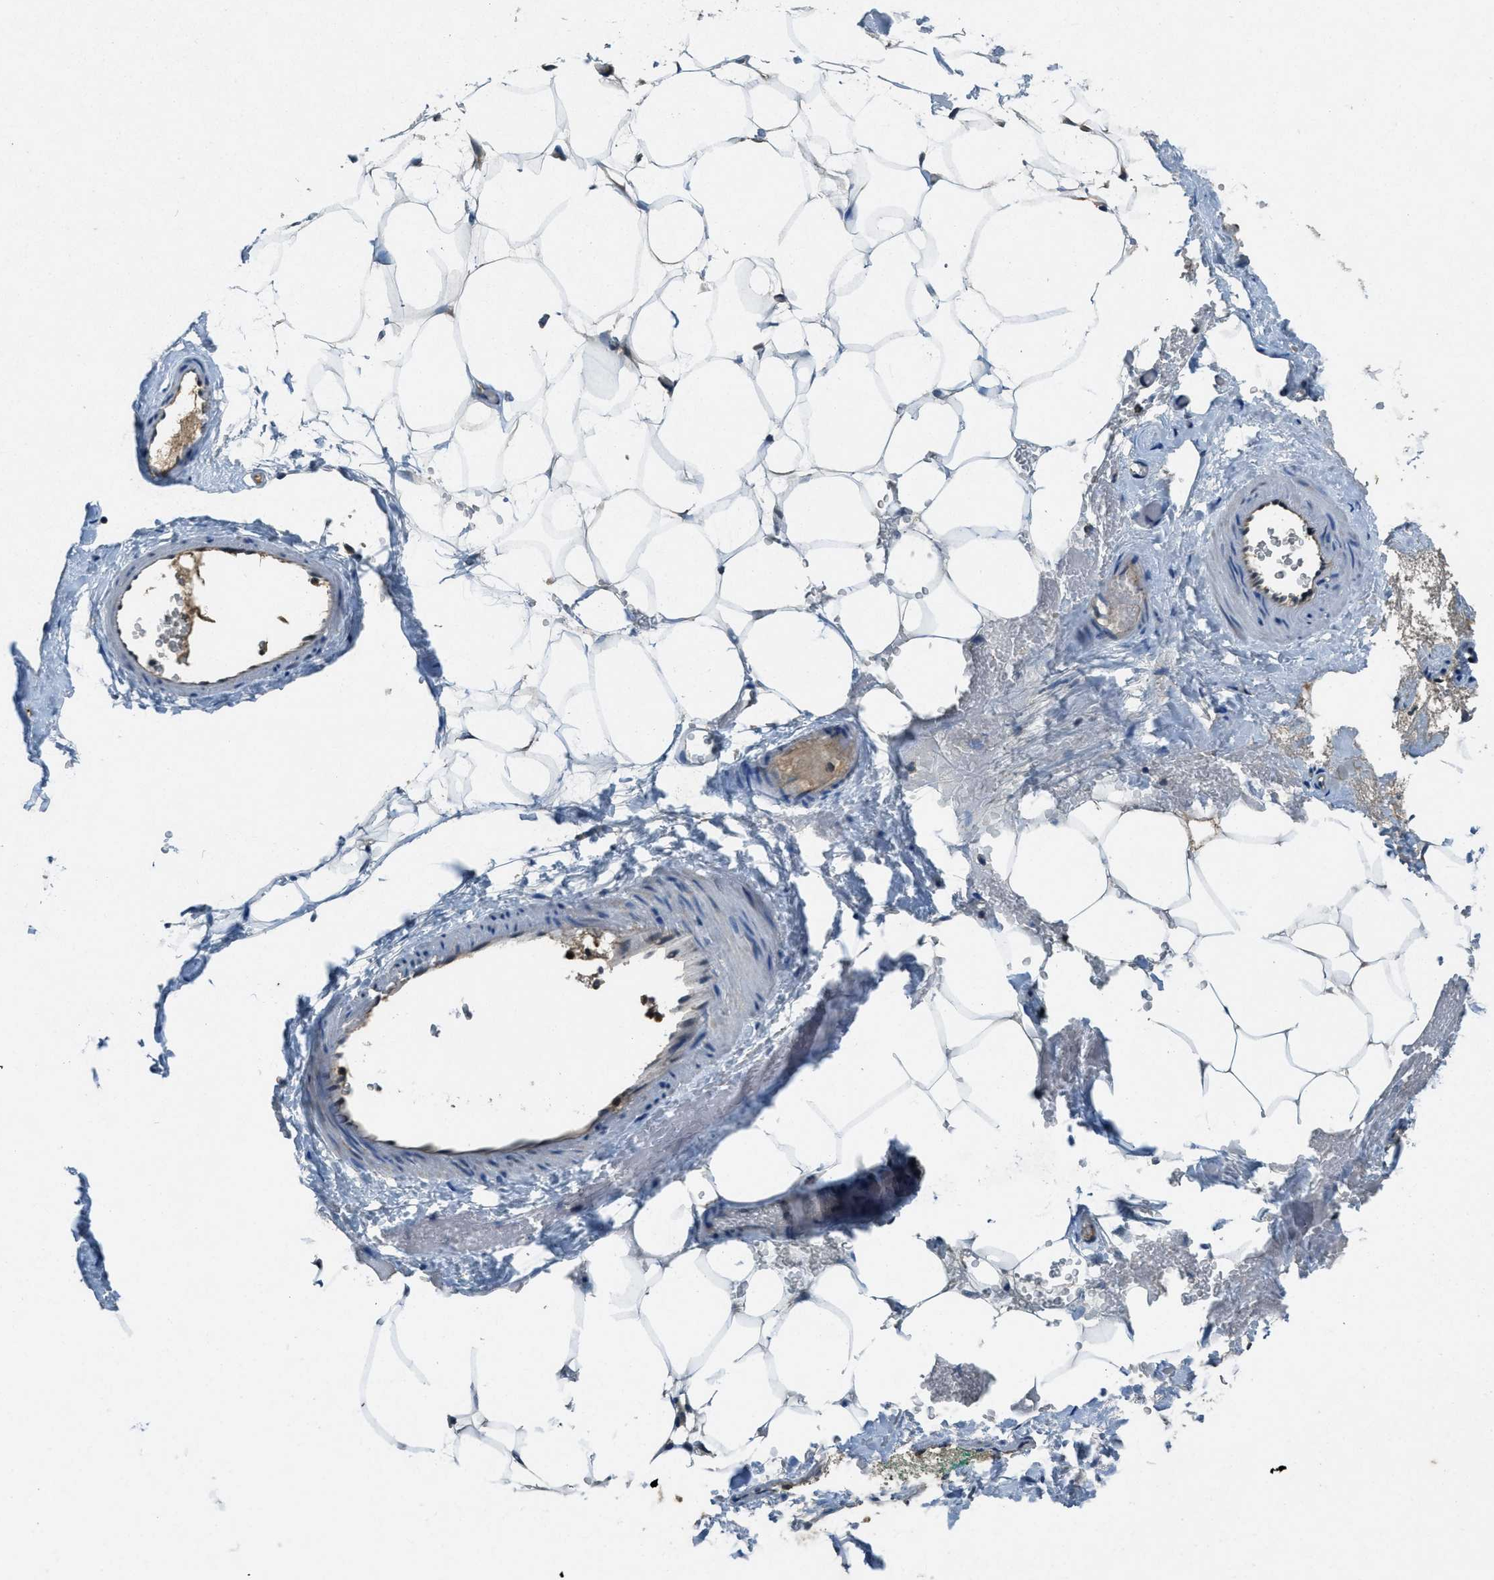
{"staining": {"intensity": "negative", "quantity": "none", "location": "none"}, "tissue": "adipose tissue", "cell_type": "Adipocytes", "image_type": "normal", "snomed": [{"axis": "morphology", "description": "Normal tissue, NOS"}, {"axis": "topography", "description": "Breast"}, {"axis": "topography", "description": "Adipose tissue"}], "caption": "Adipose tissue was stained to show a protein in brown. There is no significant expression in adipocytes.", "gene": "DUSP6", "patient": {"sex": "female", "age": 25}}